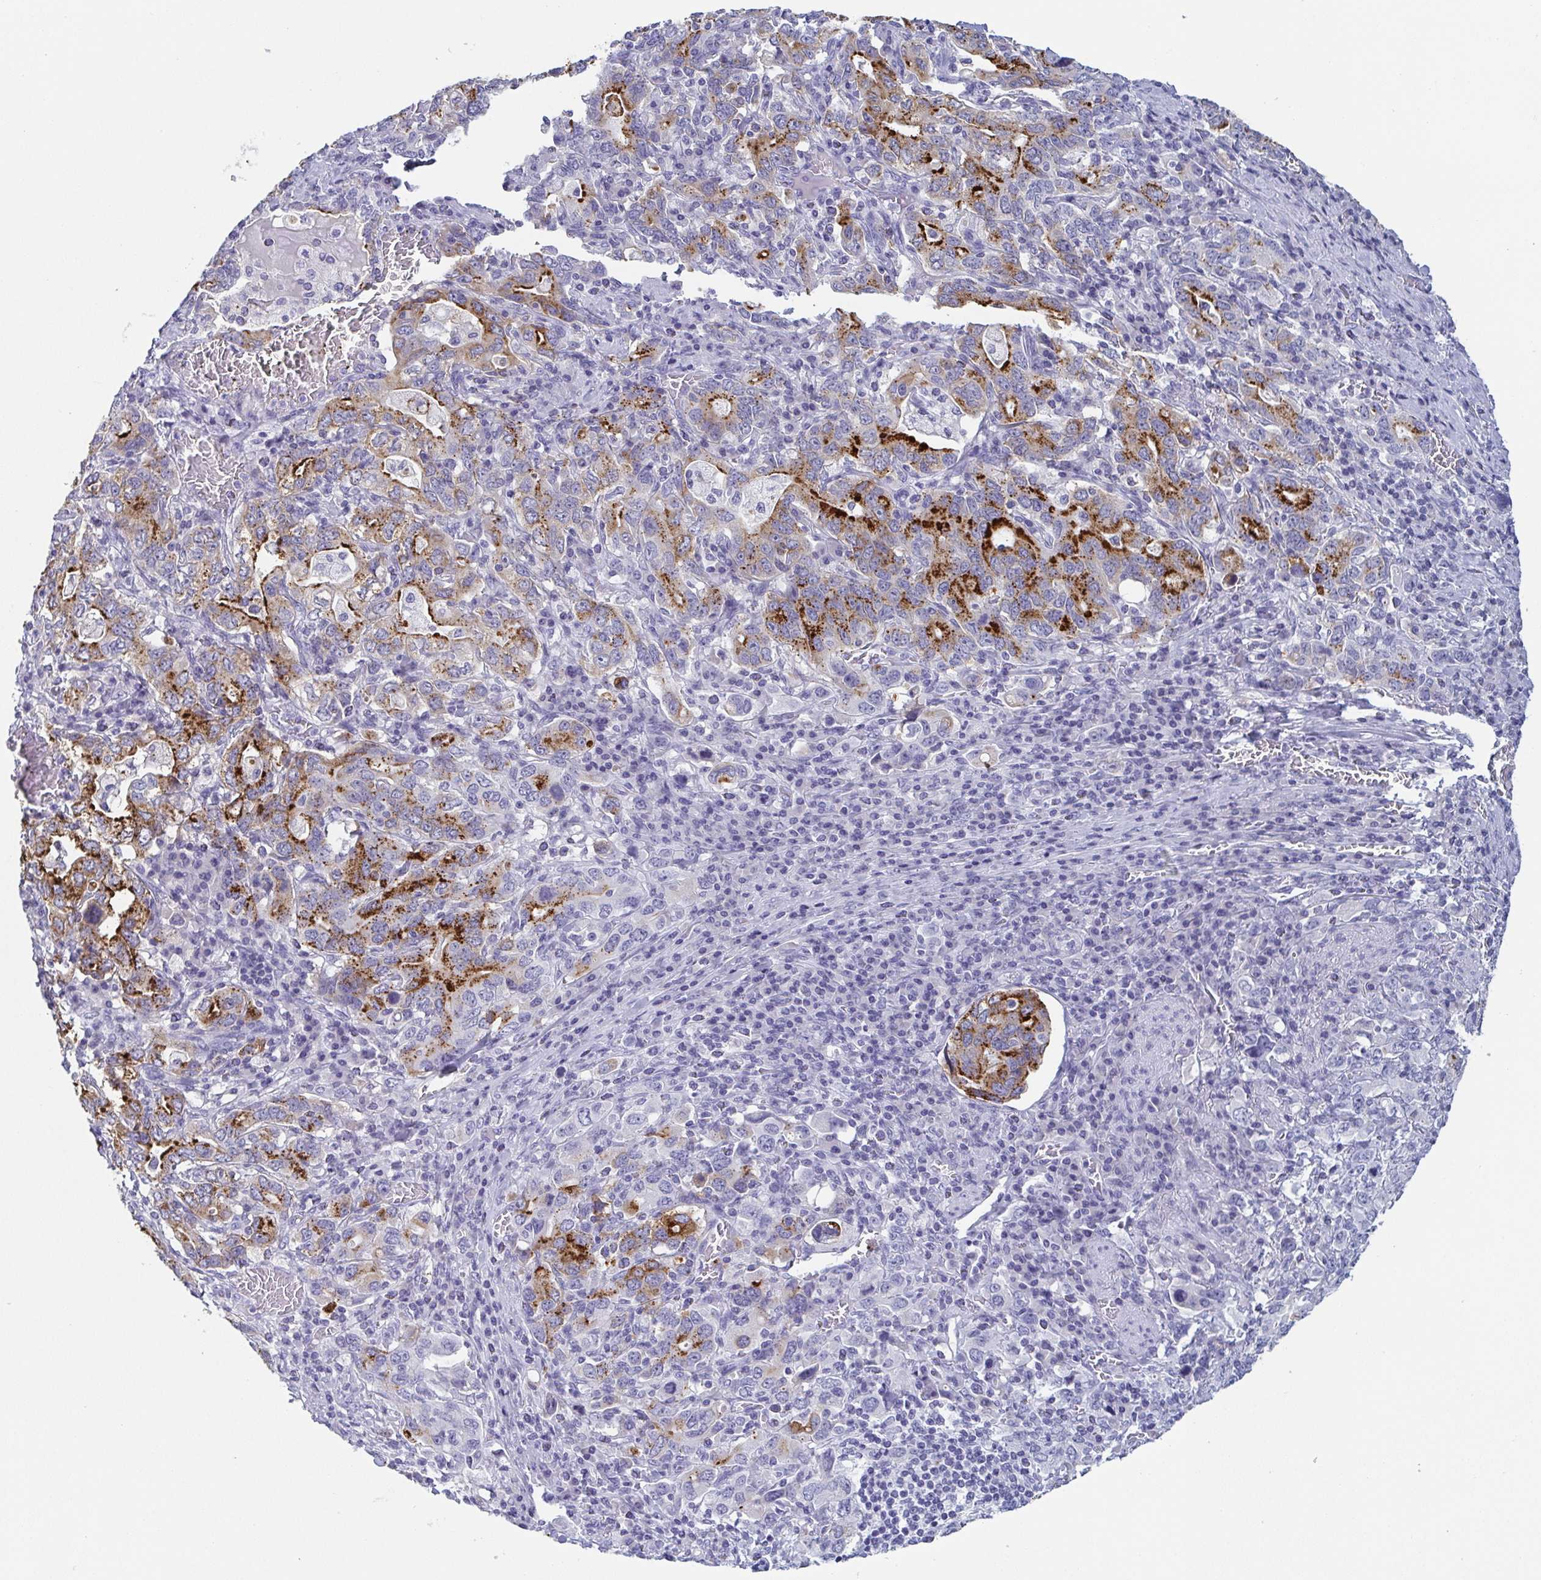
{"staining": {"intensity": "strong", "quantity": "25%-75%", "location": "cytoplasmic/membranous"}, "tissue": "stomach cancer", "cell_type": "Tumor cells", "image_type": "cancer", "snomed": [{"axis": "morphology", "description": "Adenocarcinoma, NOS"}, {"axis": "topography", "description": "Stomach, upper"}, {"axis": "topography", "description": "Stomach"}], "caption": "Approximately 25%-75% of tumor cells in stomach adenocarcinoma show strong cytoplasmic/membranous protein staining as visualized by brown immunohistochemical staining.", "gene": "ITLN1", "patient": {"sex": "male", "age": 62}}